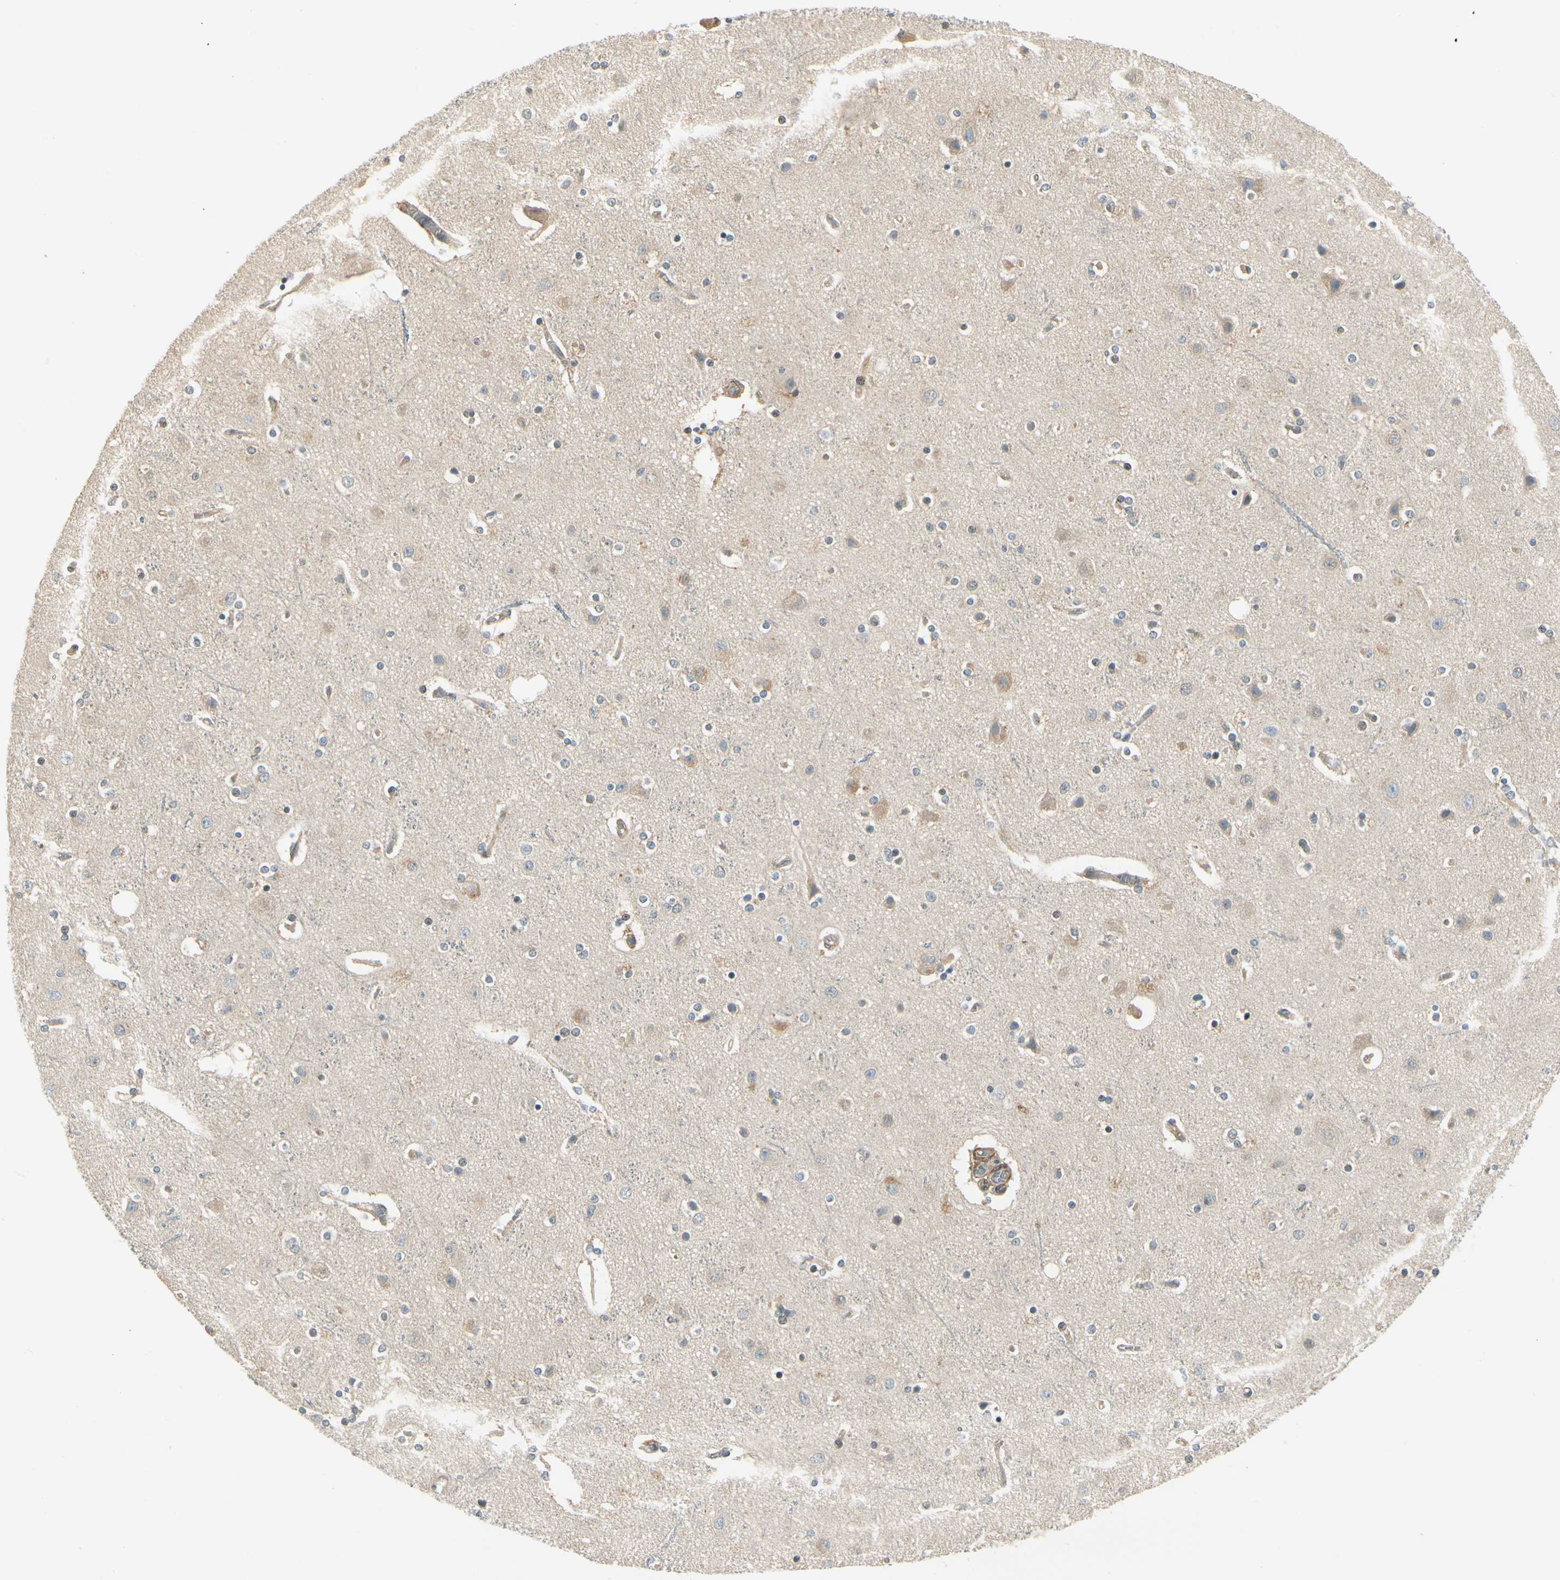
{"staining": {"intensity": "weak", "quantity": ">75%", "location": "cytoplasmic/membranous"}, "tissue": "cerebral cortex", "cell_type": "Endothelial cells", "image_type": "normal", "snomed": [{"axis": "morphology", "description": "Normal tissue, NOS"}, {"axis": "topography", "description": "Cerebral cortex"}], "caption": "An immunohistochemistry (IHC) photomicrograph of unremarkable tissue is shown. Protein staining in brown shows weak cytoplasmic/membranous positivity in cerebral cortex within endothelial cells.", "gene": "EPHB3", "patient": {"sex": "female", "age": 54}}